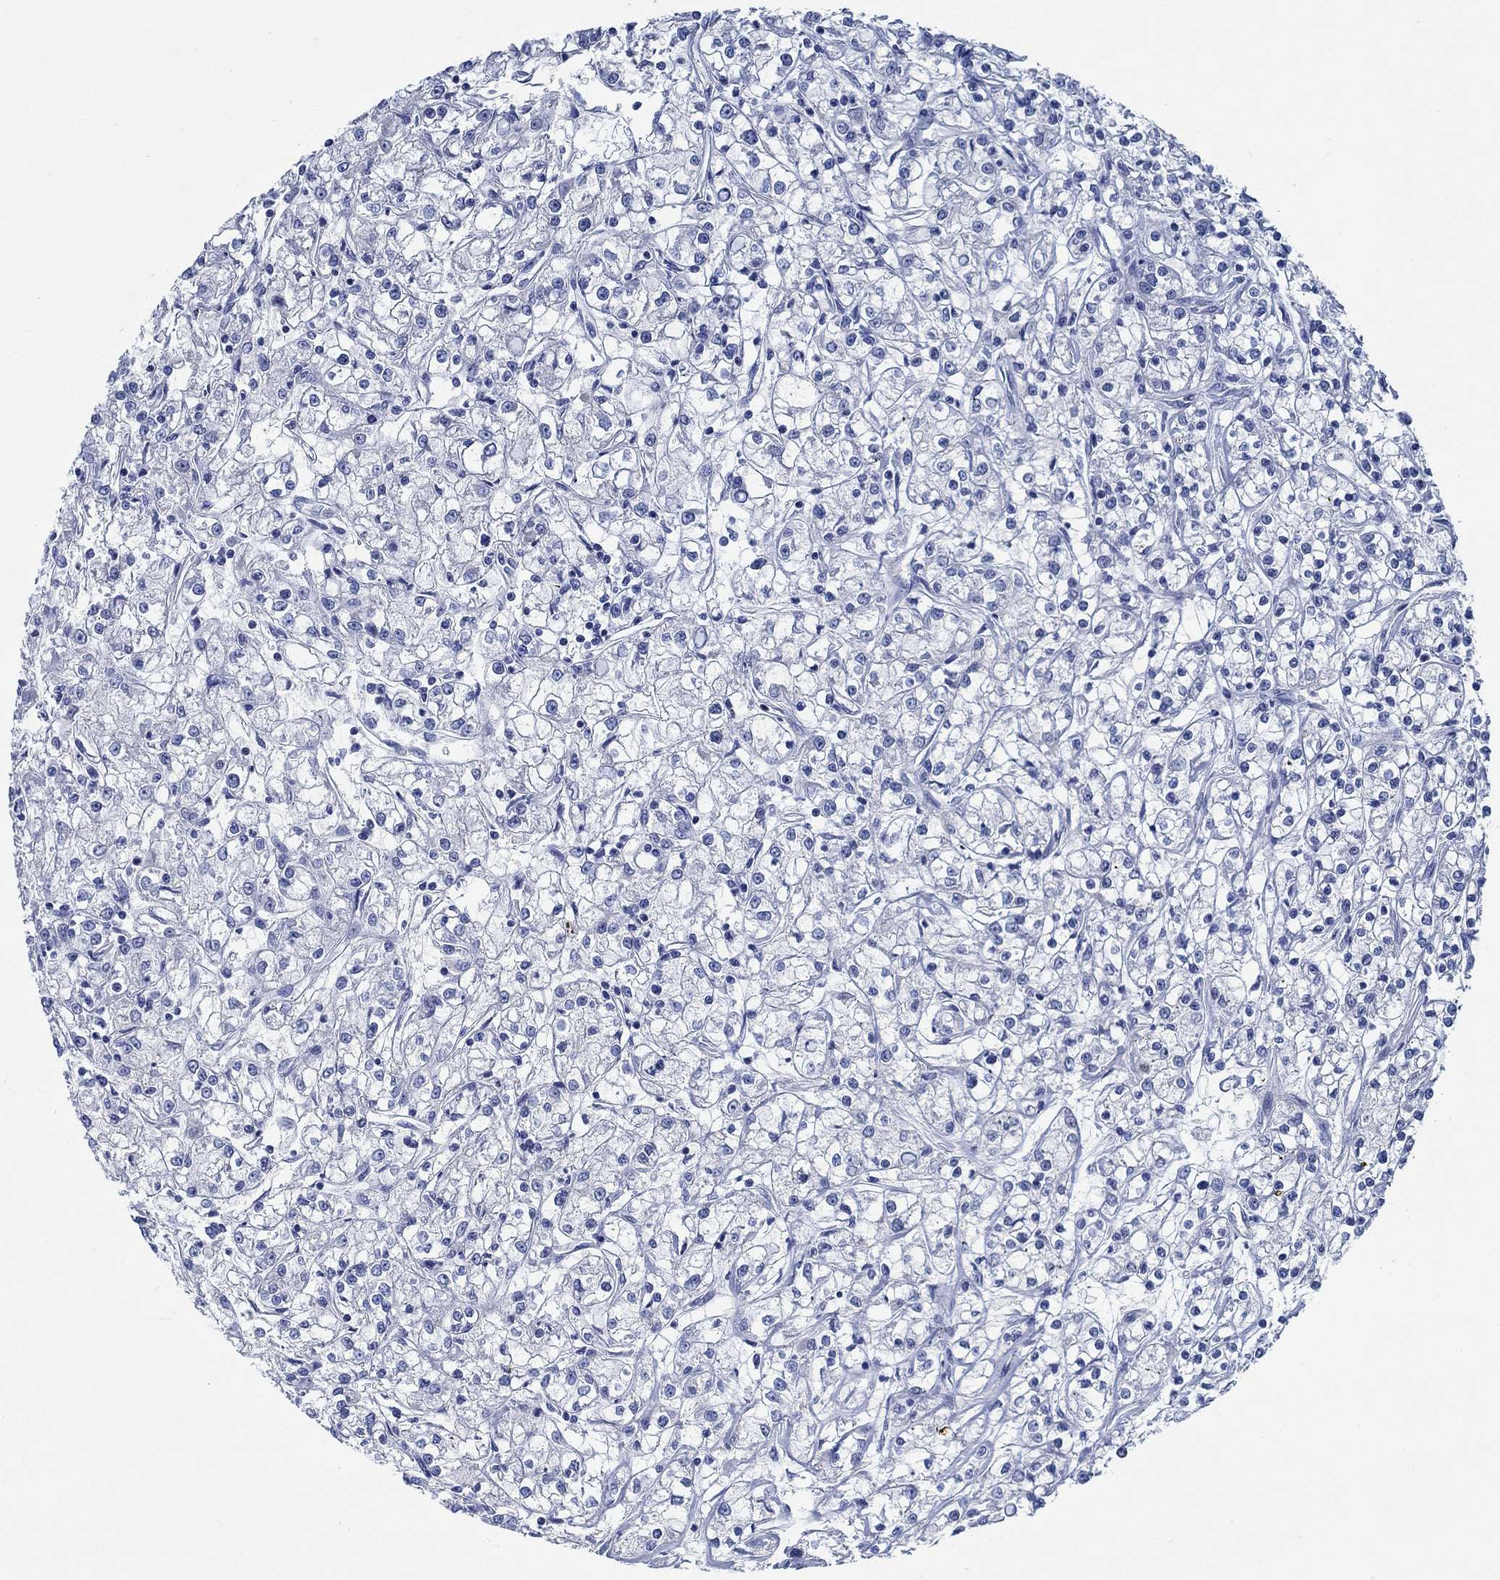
{"staining": {"intensity": "negative", "quantity": "none", "location": "none"}, "tissue": "renal cancer", "cell_type": "Tumor cells", "image_type": "cancer", "snomed": [{"axis": "morphology", "description": "Adenocarcinoma, NOS"}, {"axis": "topography", "description": "Kidney"}], "caption": "Tumor cells are negative for protein expression in human renal cancer (adenocarcinoma). (Stains: DAB immunohistochemistry with hematoxylin counter stain, Microscopy: brightfield microscopy at high magnification).", "gene": "SVEP1", "patient": {"sex": "female", "age": 59}}